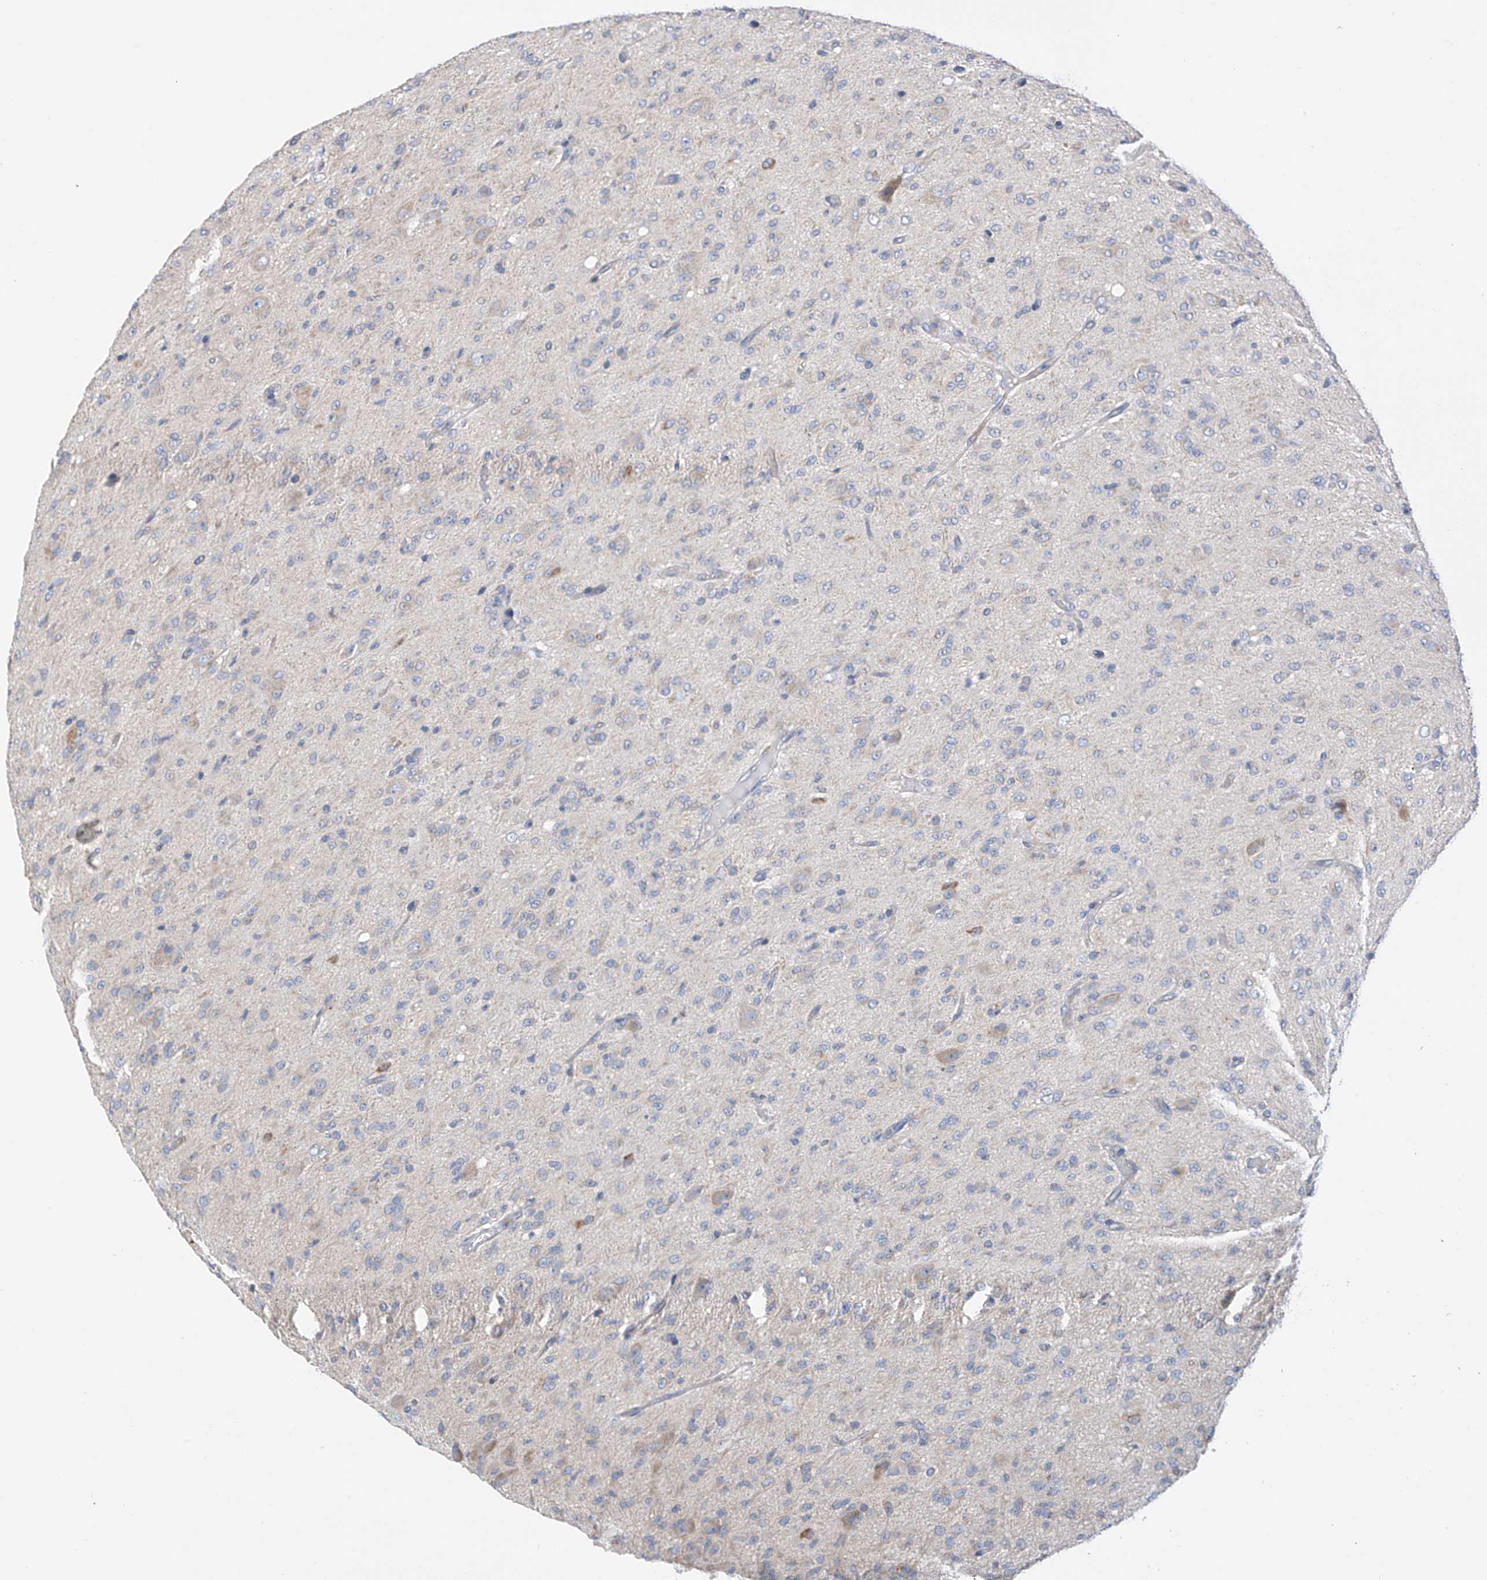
{"staining": {"intensity": "negative", "quantity": "none", "location": "none"}, "tissue": "glioma", "cell_type": "Tumor cells", "image_type": "cancer", "snomed": [{"axis": "morphology", "description": "Glioma, malignant, High grade"}, {"axis": "topography", "description": "Brain"}], "caption": "Immunohistochemical staining of malignant glioma (high-grade) exhibits no significant positivity in tumor cells.", "gene": "REC8", "patient": {"sex": "female", "age": 59}}